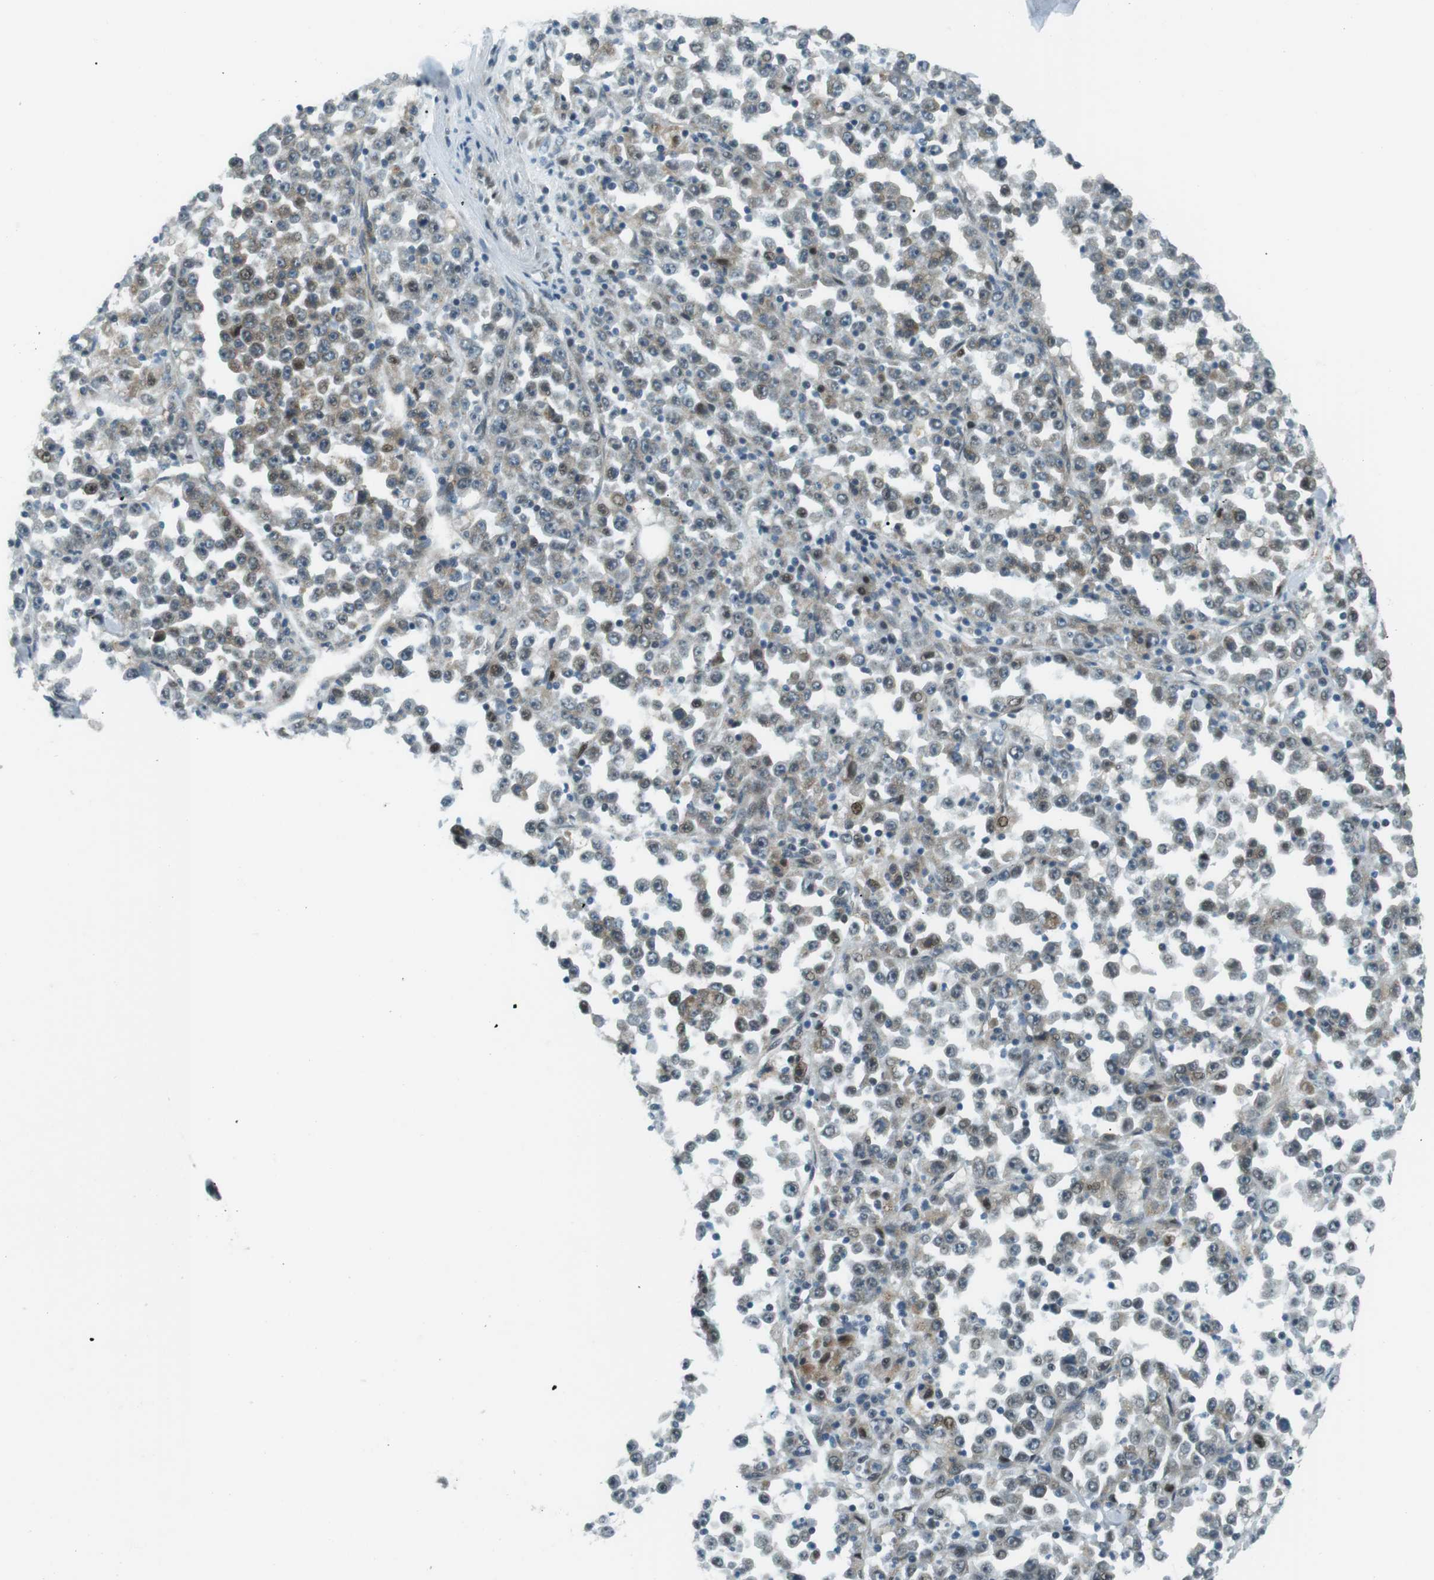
{"staining": {"intensity": "moderate", "quantity": "<25%", "location": "cytoplasmic/membranous,nuclear"}, "tissue": "stomach cancer", "cell_type": "Tumor cells", "image_type": "cancer", "snomed": [{"axis": "morphology", "description": "Normal tissue, NOS"}, {"axis": "morphology", "description": "Adenocarcinoma, NOS"}, {"axis": "topography", "description": "Stomach, upper"}, {"axis": "topography", "description": "Stomach"}], "caption": "This is an image of IHC staining of stomach adenocarcinoma, which shows moderate staining in the cytoplasmic/membranous and nuclear of tumor cells.", "gene": "PJA1", "patient": {"sex": "male", "age": 59}}